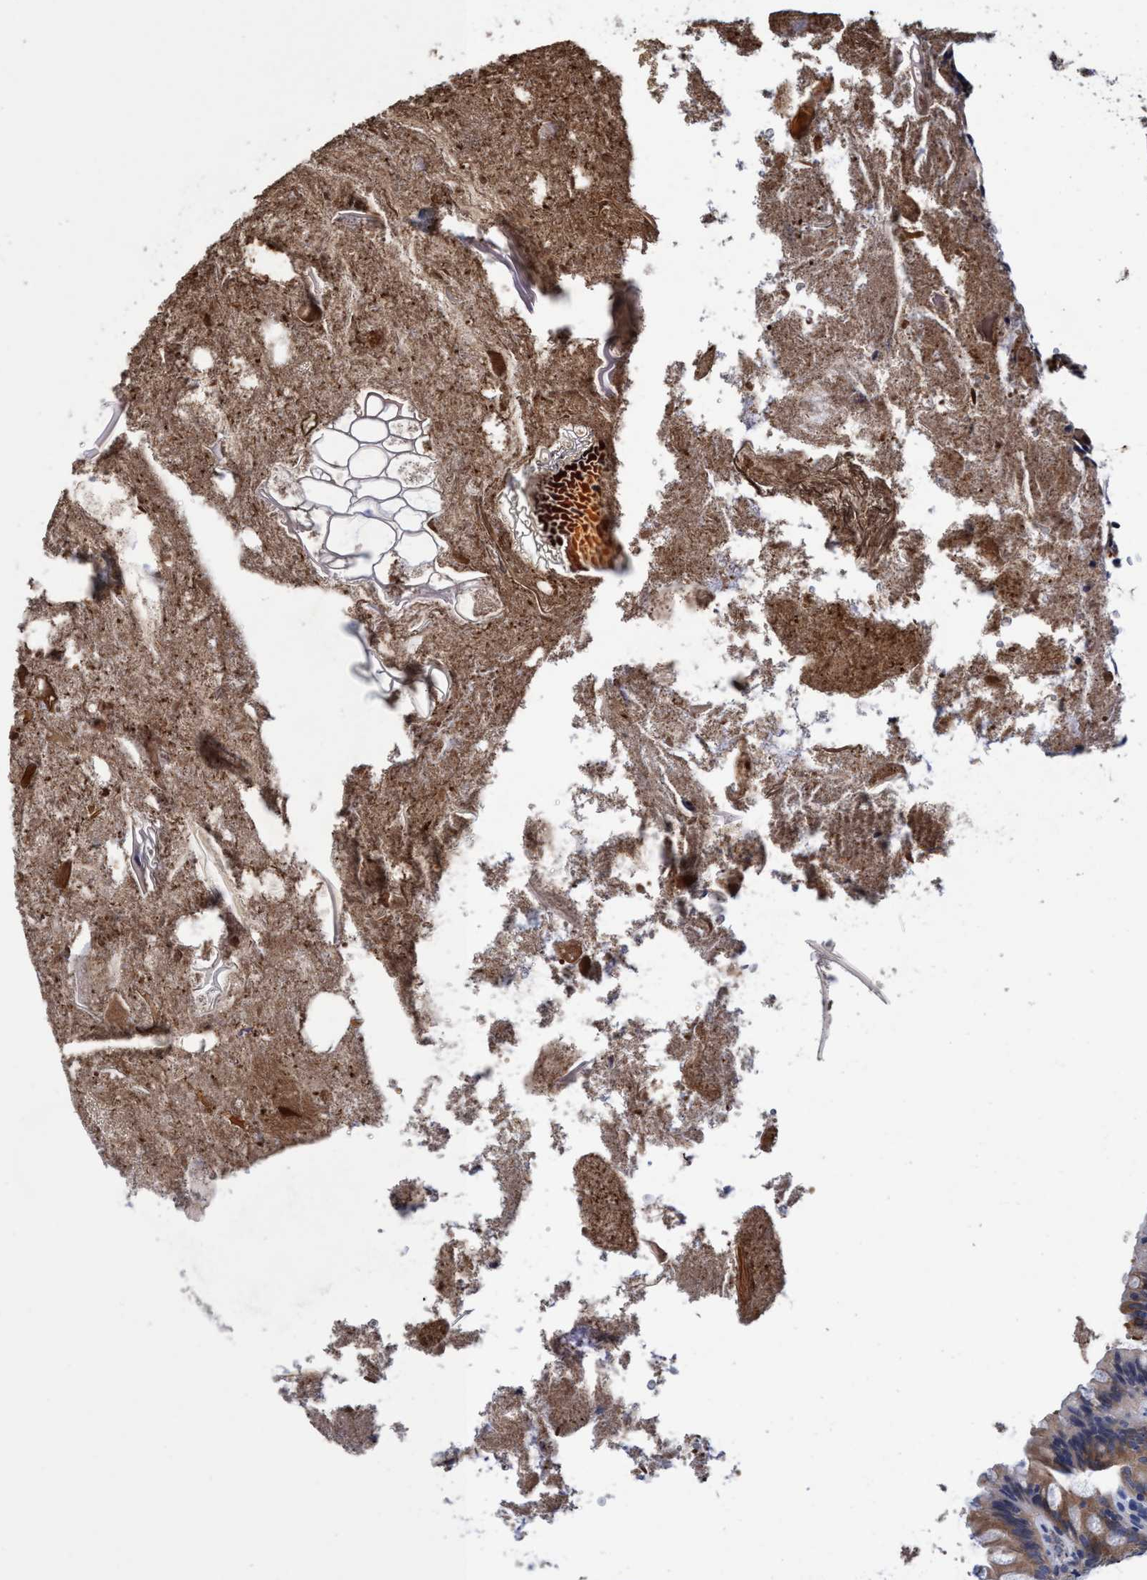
{"staining": {"intensity": "moderate", "quantity": ">75%", "location": "cytoplasmic/membranous"}, "tissue": "appendix", "cell_type": "Glandular cells", "image_type": "normal", "snomed": [{"axis": "morphology", "description": "Normal tissue, NOS"}, {"axis": "topography", "description": "Appendix"}], "caption": "Protein expression analysis of unremarkable appendix demonstrates moderate cytoplasmic/membranous staining in approximately >75% of glandular cells. (brown staining indicates protein expression, while blue staining denotes nuclei).", "gene": "CALCOCO2", "patient": {"sex": "male", "age": 52}}